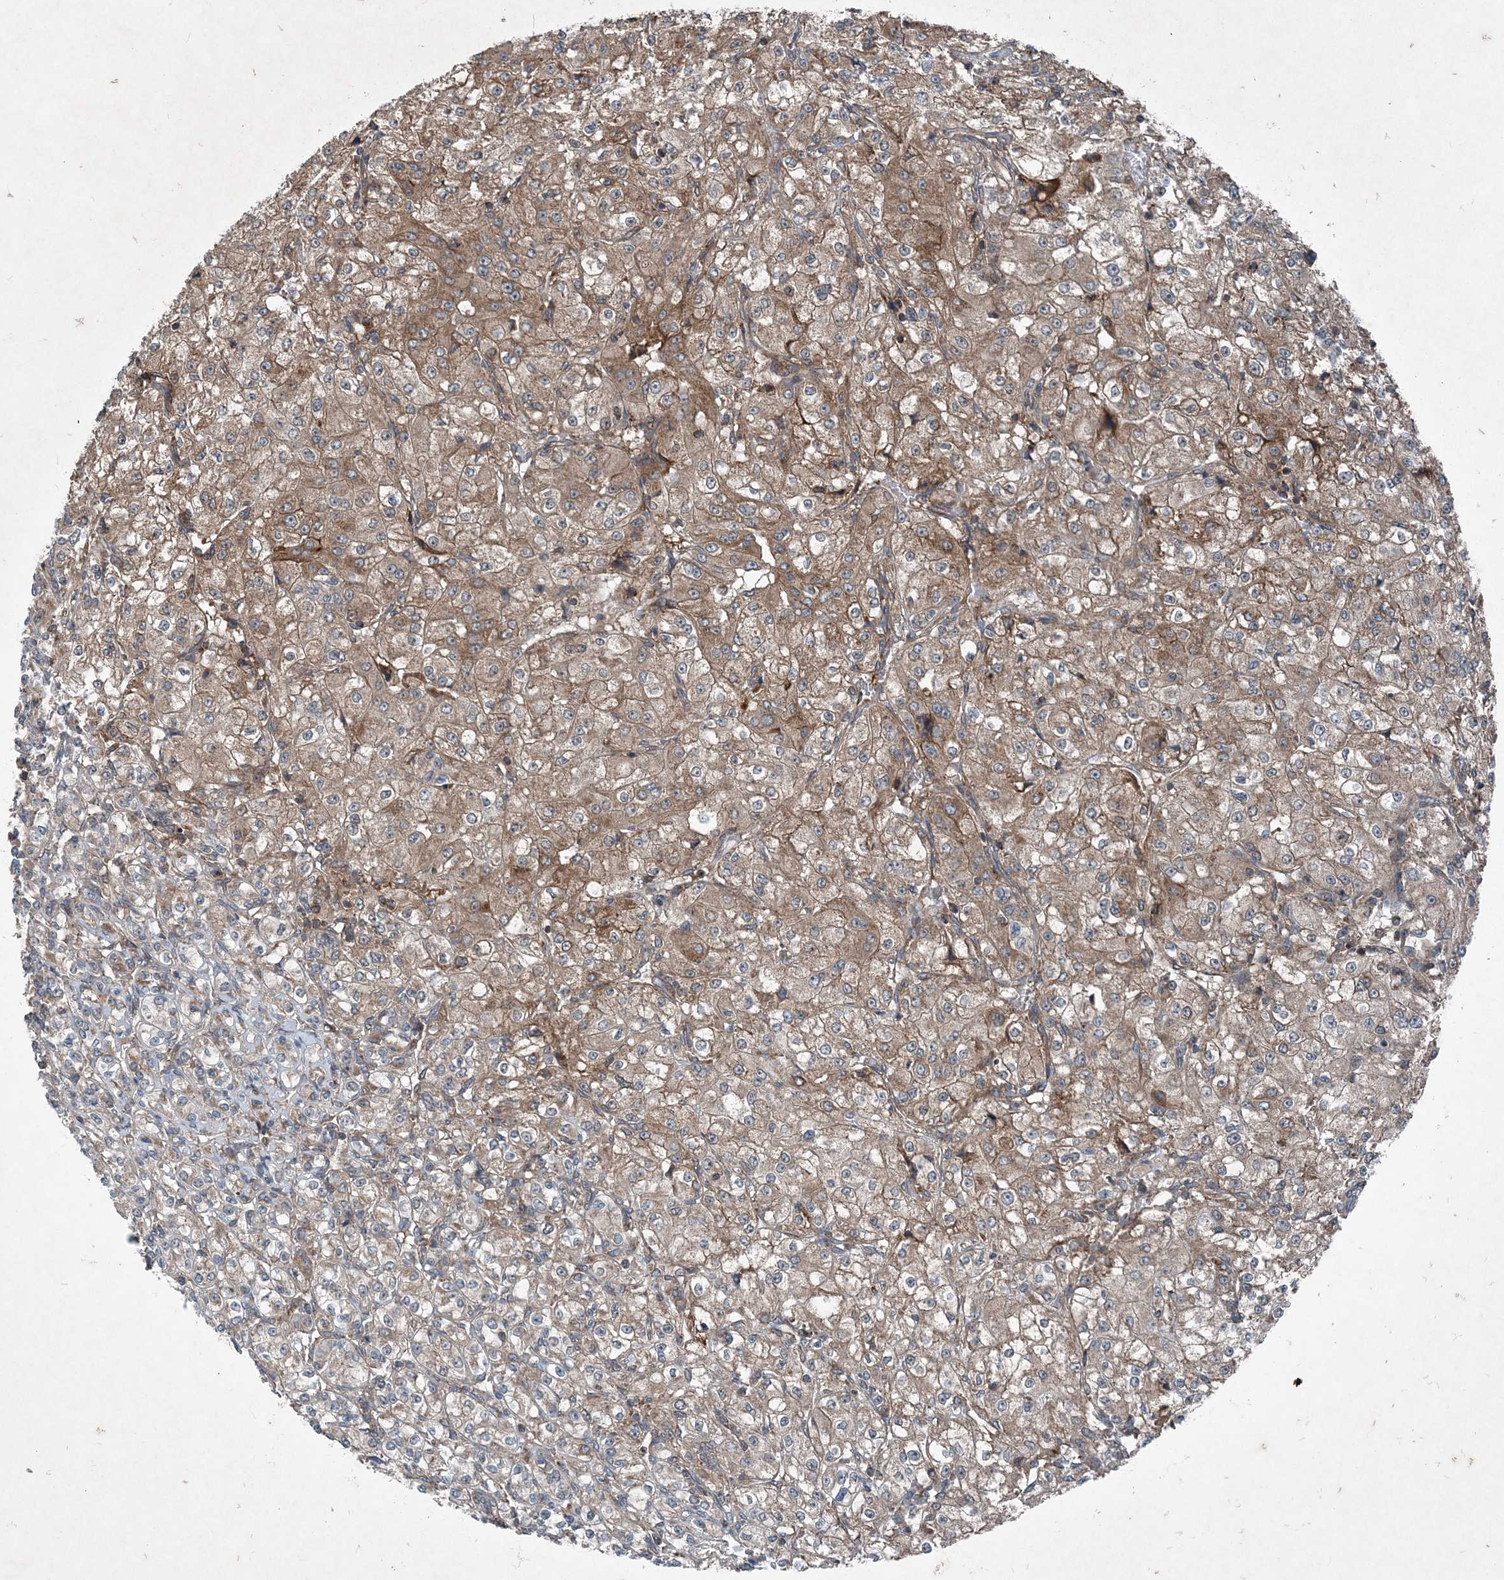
{"staining": {"intensity": "moderate", "quantity": ">75%", "location": "cytoplasmic/membranous"}, "tissue": "renal cancer", "cell_type": "Tumor cells", "image_type": "cancer", "snomed": [{"axis": "morphology", "description": "Adenocarcinoma, NOS"}, {"axis": "topography", "description": "Kidney"}], "caption": "An image showing moderate cytoplasmic/membranous staining in about >75% of tumor cells in adenocarcinoma (renal), as visualized by brown immunohistochemical staining.", "gene": "NDUFA2", "patient": {"sex": "male", "age": 77}}